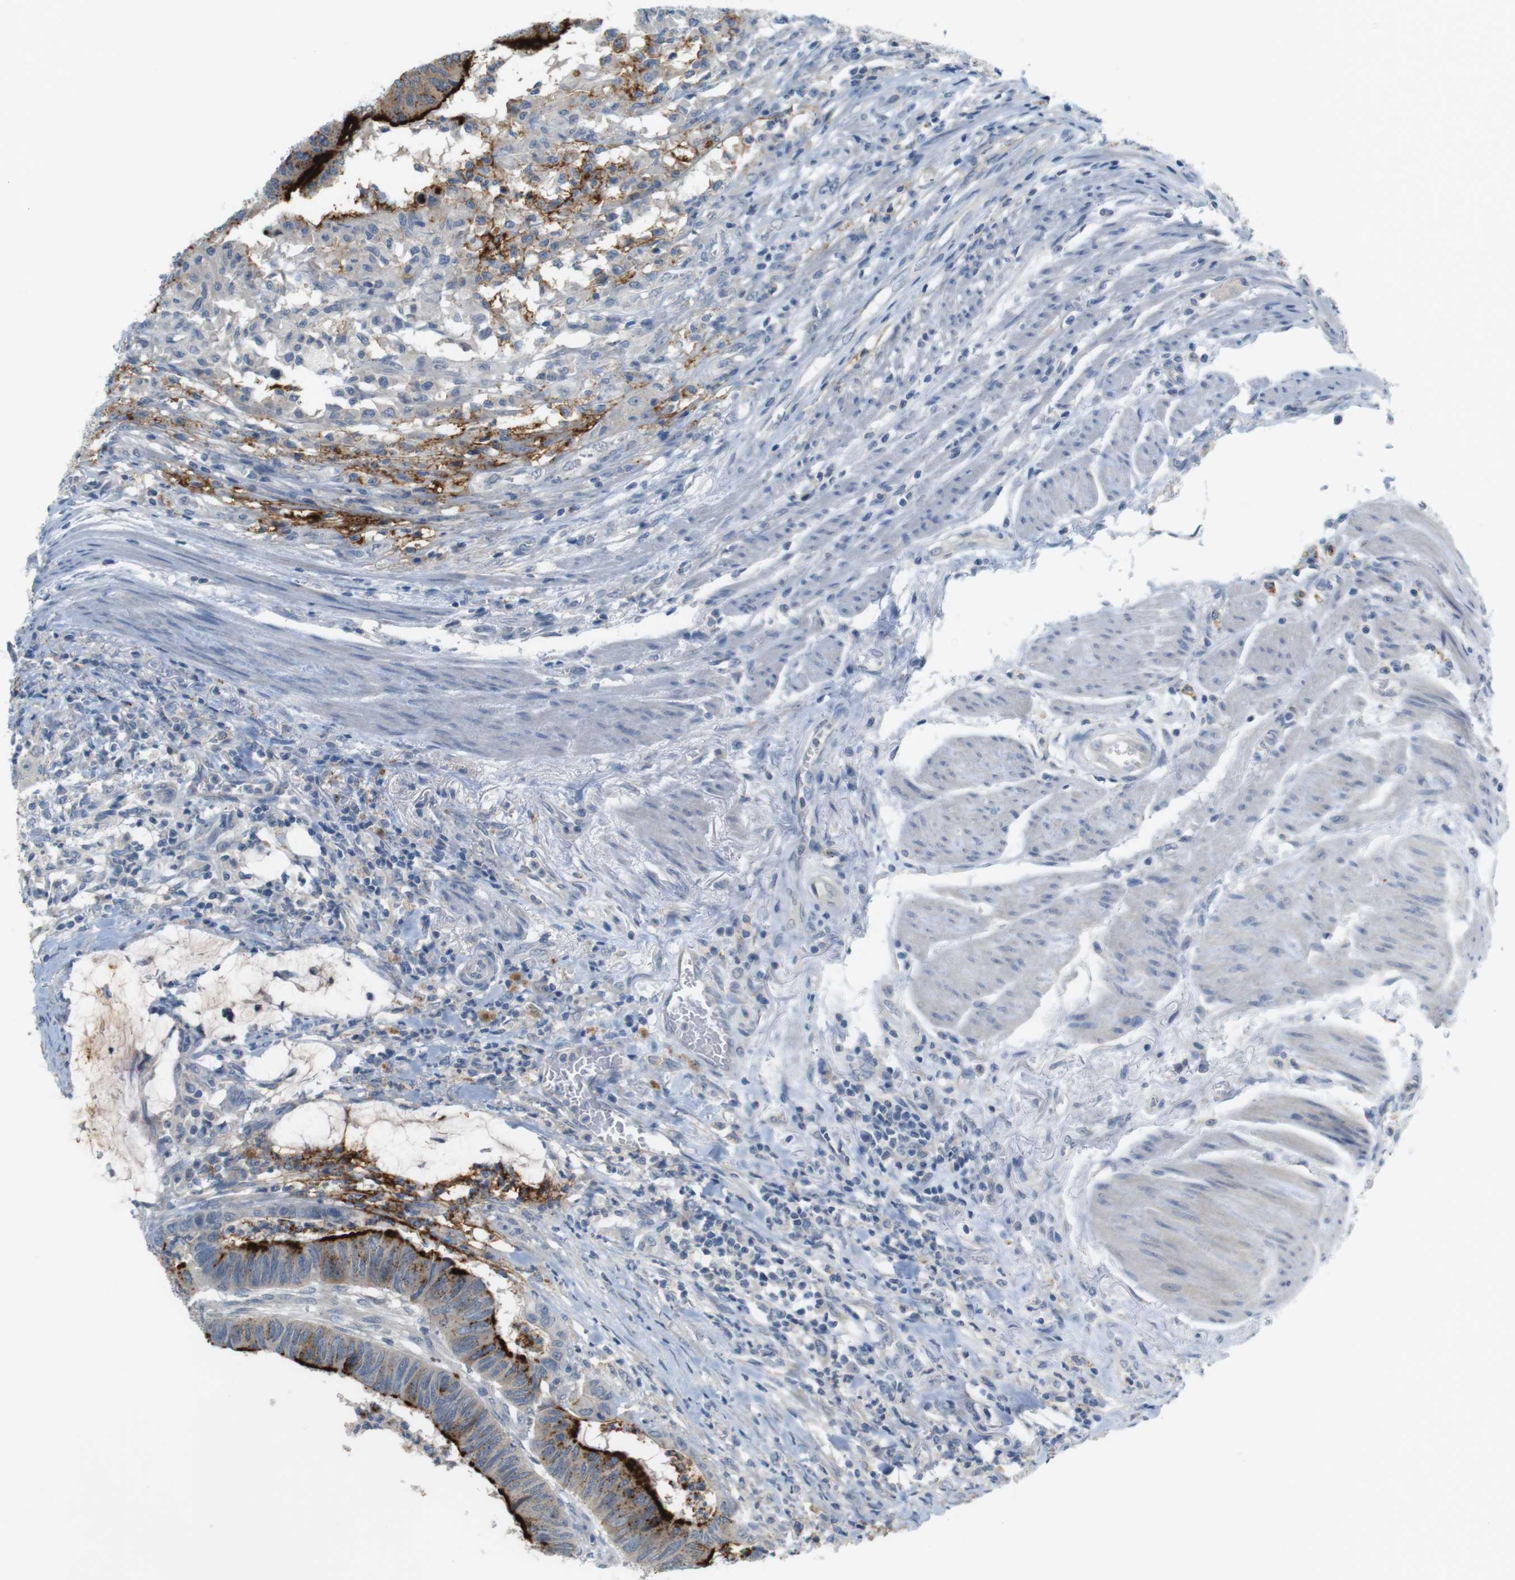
{"staining": {"intensity": "strong", "quantity": "25%-75%", "location": "cytoplasmic/membranous"}, "tissue": "colorectal cancer", "cell_type": "Tumor cells", "image_type": "cancer", "snomed": [{"axis": "morphology", "description": "Normal tissue, NOS"}, {"axis": "morphology", "description": "Adenocarcinoma, NOS"}, {"axis": "topography", "description": "Rectum"}, {"axis": "topography", "description": "Peripheral nerve tissue"}], "caption": "Tumor cells show high levels of strong cytoplasmic/membranous staining in approximately 25%-75% of cells in colorectal cancer. The staining was performed using DAB, with brown indicating positive protein expression. Nuclei are stained blue with hematoxylin.", "gene": "MUC5B", "patient": {"sex": "male", "age": 92}}